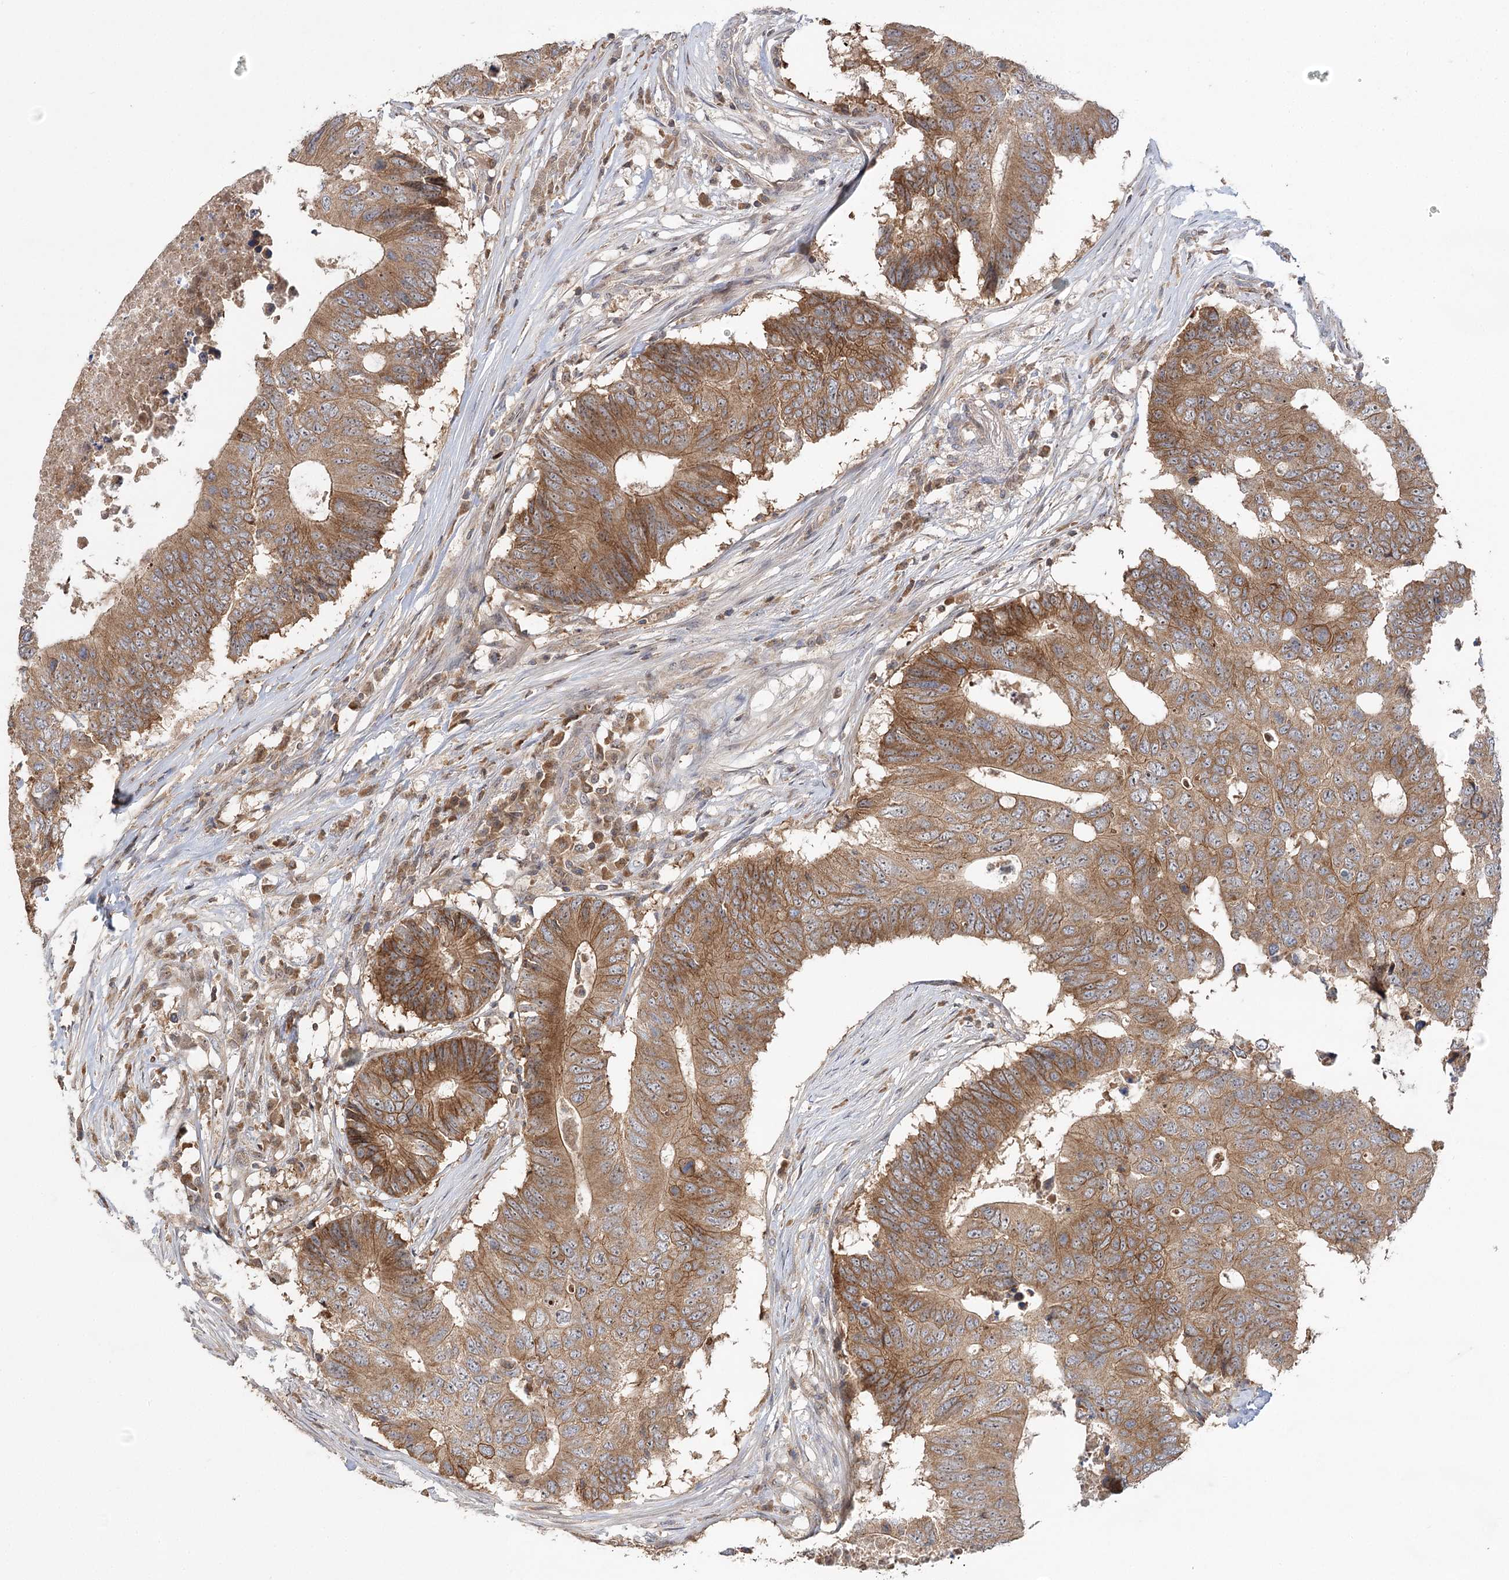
{"staining": {"intensity": "moderate", "quantity": ">75%", "location": "cytoplasmic/membranous"}, "tissue": "colorectal cancer", "cell_type": "Tumor cells", "image_type": "cancer", "snomed": [{"axis": "morphology", "description": "Adenocarcinoma, NOS"}, {"axis": "topography", "description": "Colon"}], "caption": "IHC photomicrograph of neoplastic tissue: colorectal cancer (adenocarcinoma) stained using IHC demonstrates medium levels of moderate protein expression localized specifically in the cytoplasmic/membranous of tumor cells, appearing as a cytoplasmic/membranous brown color.", "gene": "RAPGEF6", "patient": {"sex": "male", "age": 71}}